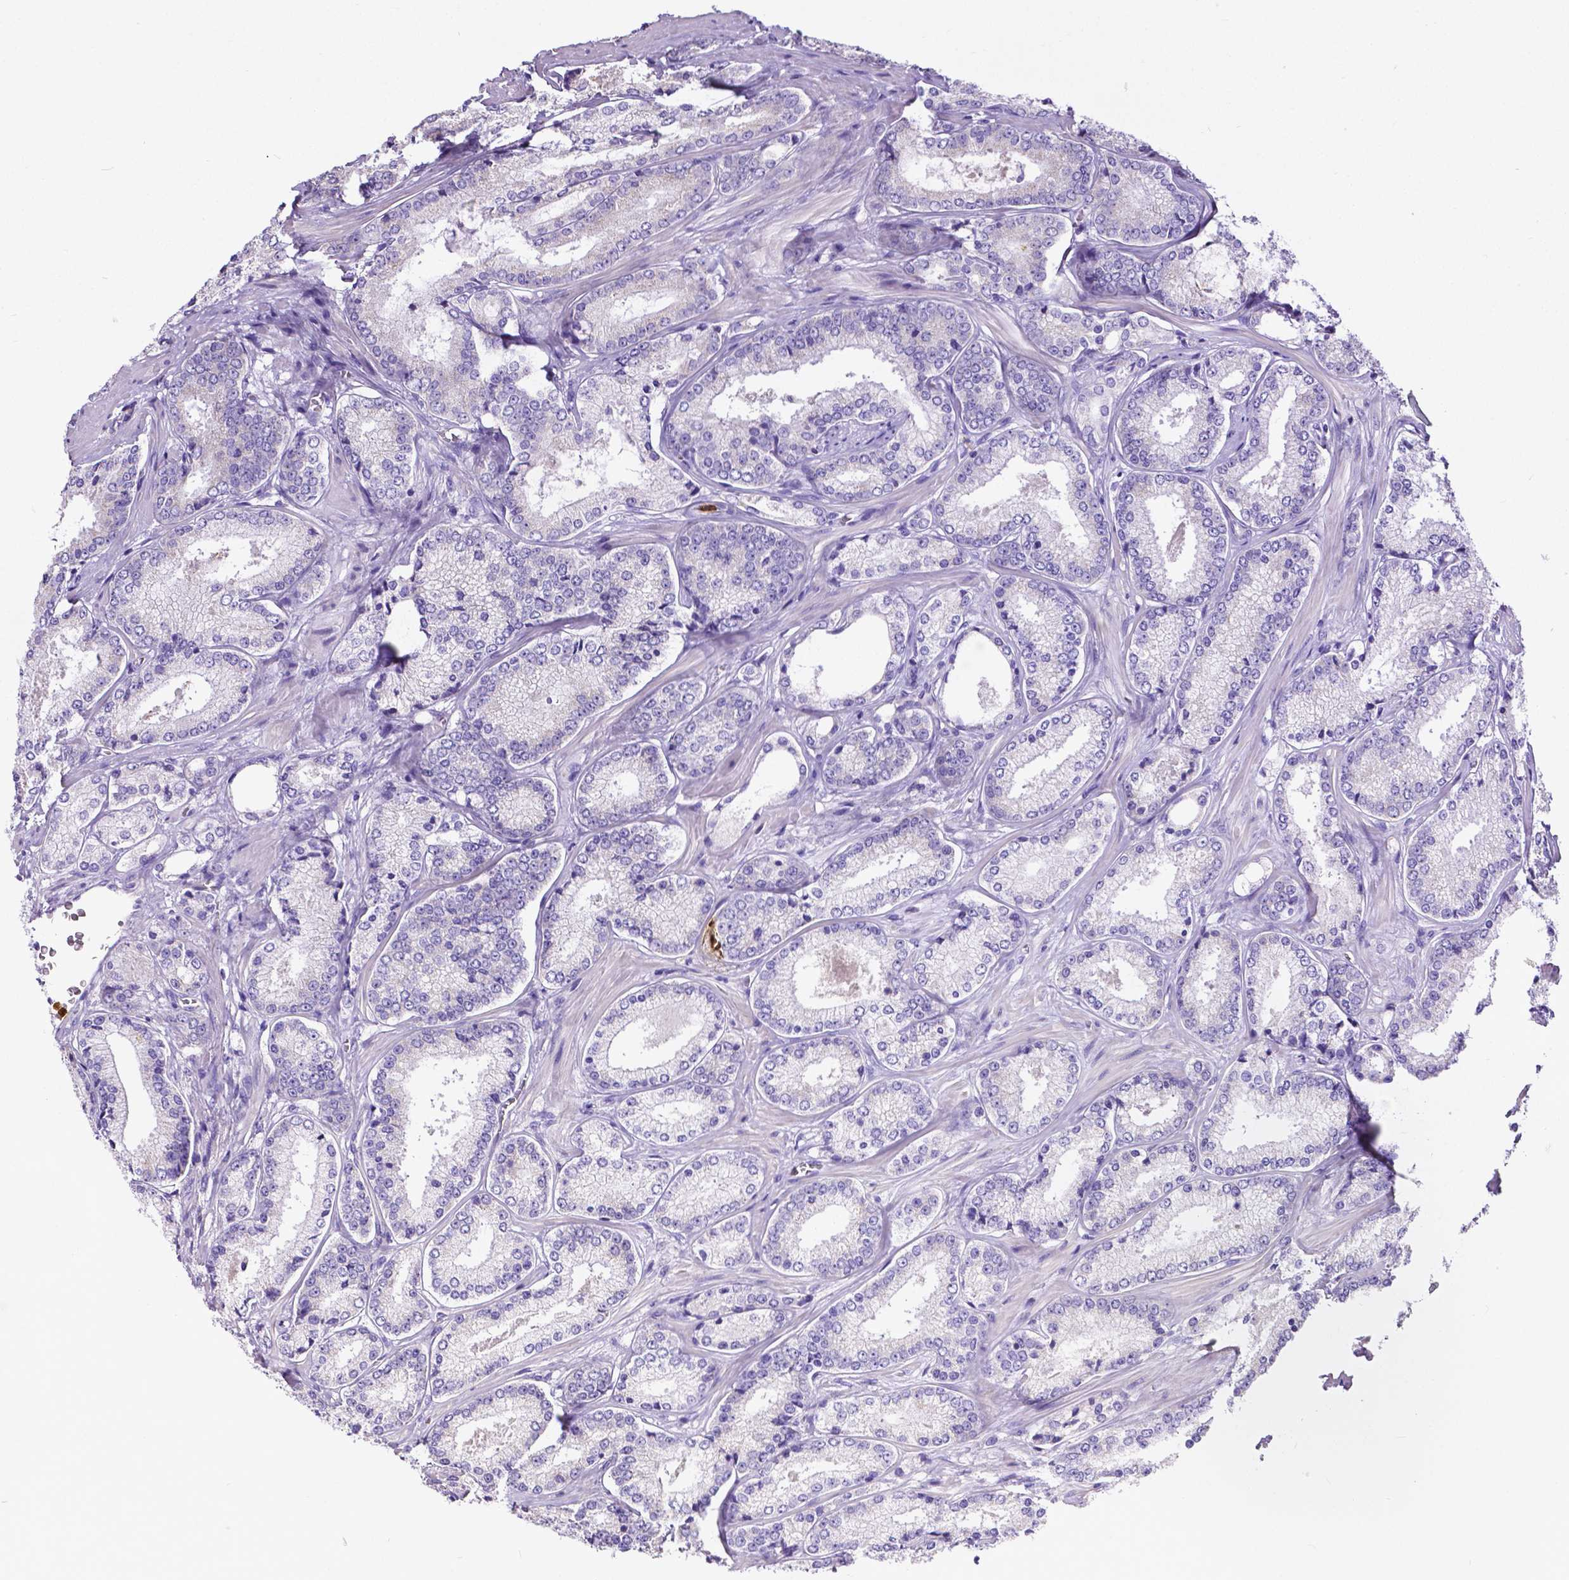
{"staining": {"intensity": "negative", "quantity": "none", "location": "none"}, "tissue": "prostate cancer", "cell_type": "Tumor cells", "image_type": "cancer", "snomed": [{"axis": "morphology", "description": "Adenocarcinoma, Low grade"}, {"axis": "topography", "description": "Prostate"}], "caption": "IHC histopathology image of adenocarcinoma (low-grade) (prostate) stained for a protein (brown), which displays no staining in tumor cells. (Brightfield microscopy of DAB (3,3'-diaminobenzidine) immunohistochemistry (IHC) at high magnification).", "gene": "MMP9", "patient": {"sex": "male", "age": 56}}